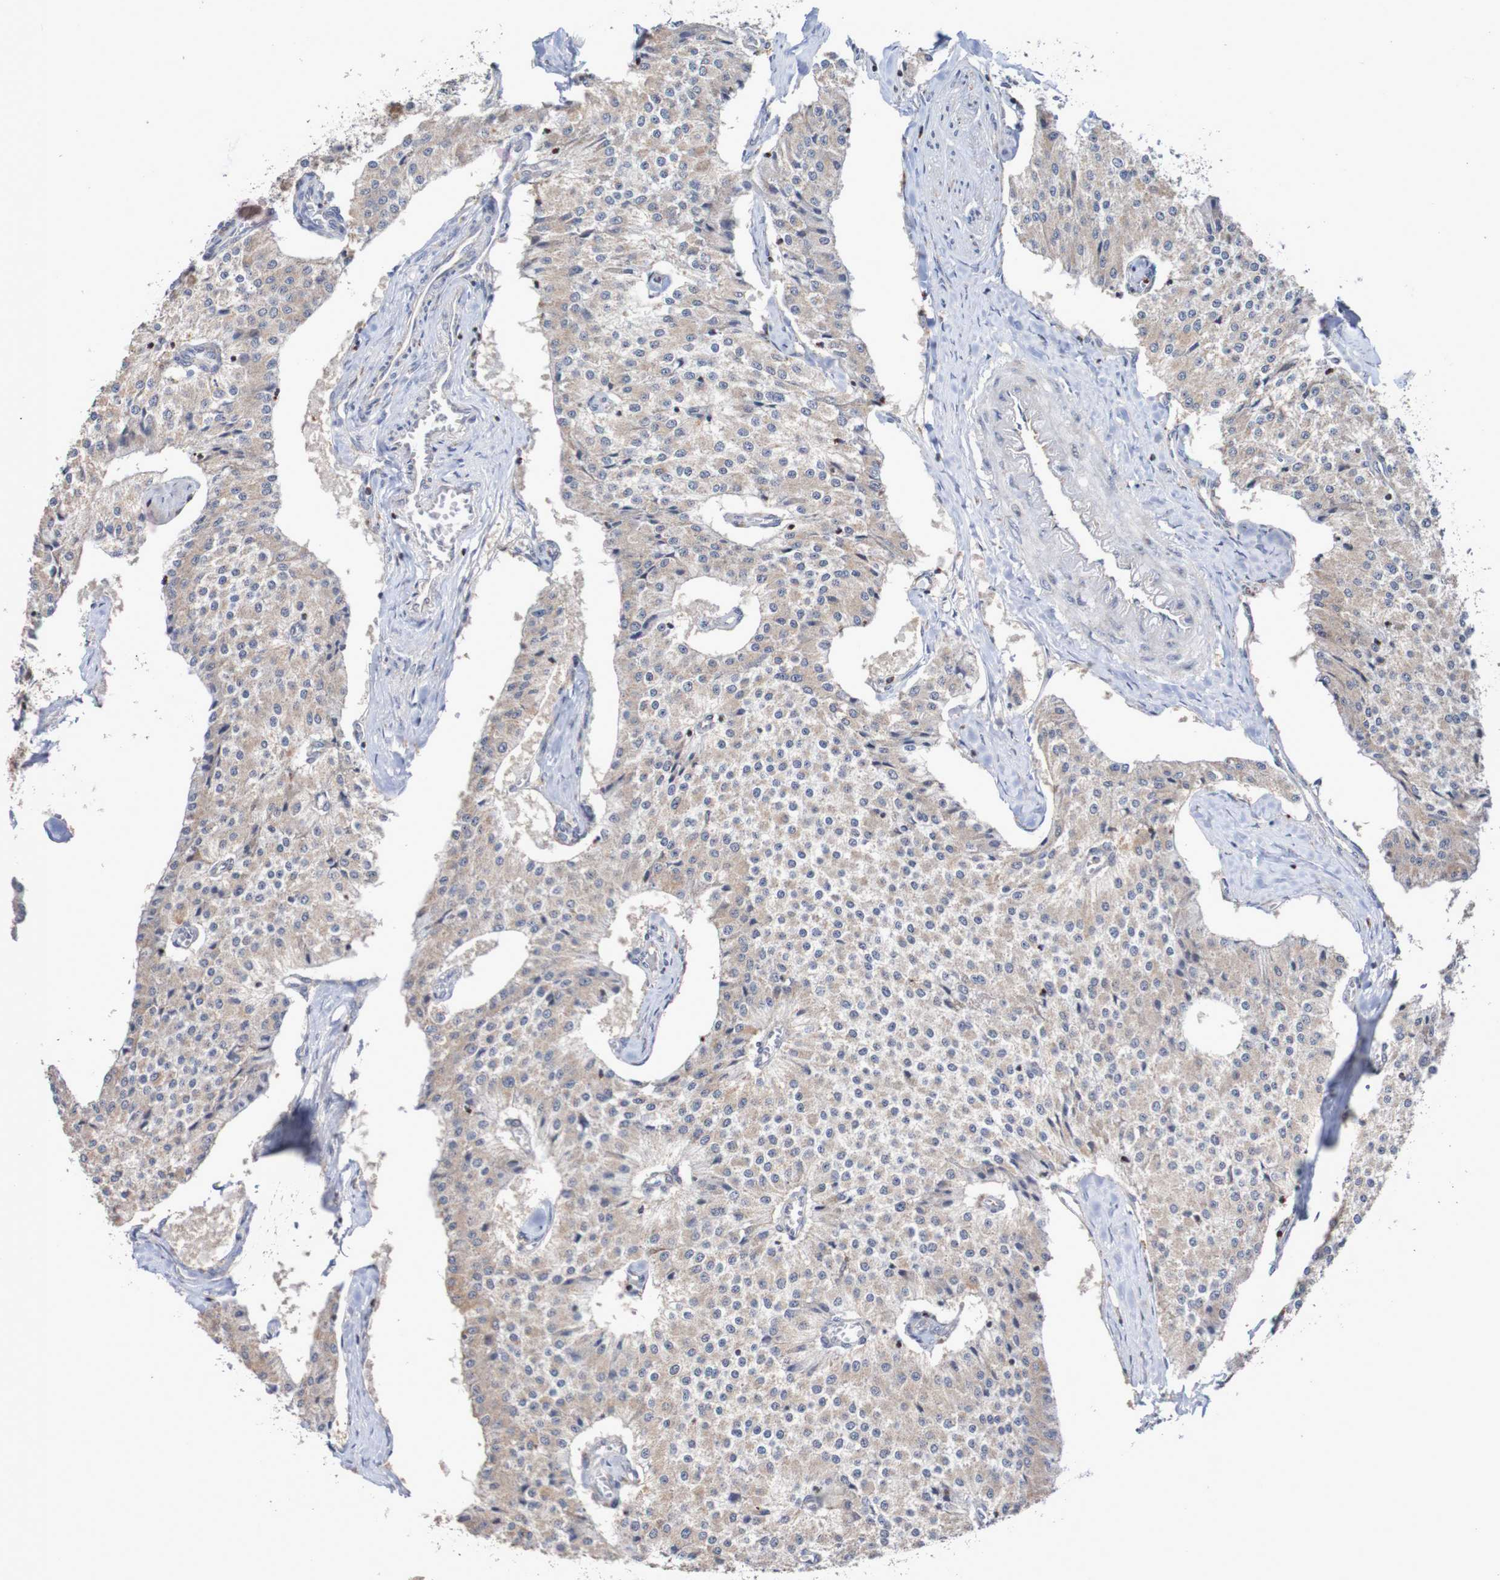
{"staining": {"intensity": "negative", "quantity": "none", "location": "none"}, "tissue": "carcinoid", "cell_type": "Tumor cells", "image_type": "cancer", "snomed": [{"axis": "morphology", "description": "Carcinoid, malignant, NOS"}, {"axis": "topography", "description": "Colon"}], "caption": "Photomicrograph shows no protein positivity in tumor cells of carcinoid (malignant) tissue. The staining is performed using DAB (3,3'-diaminobenzidine) brown chromogen with nuclei counter-stained in using hematoxylin.", "gene": "C3orf18", "patient": {"sex": "female", "age": 52}}